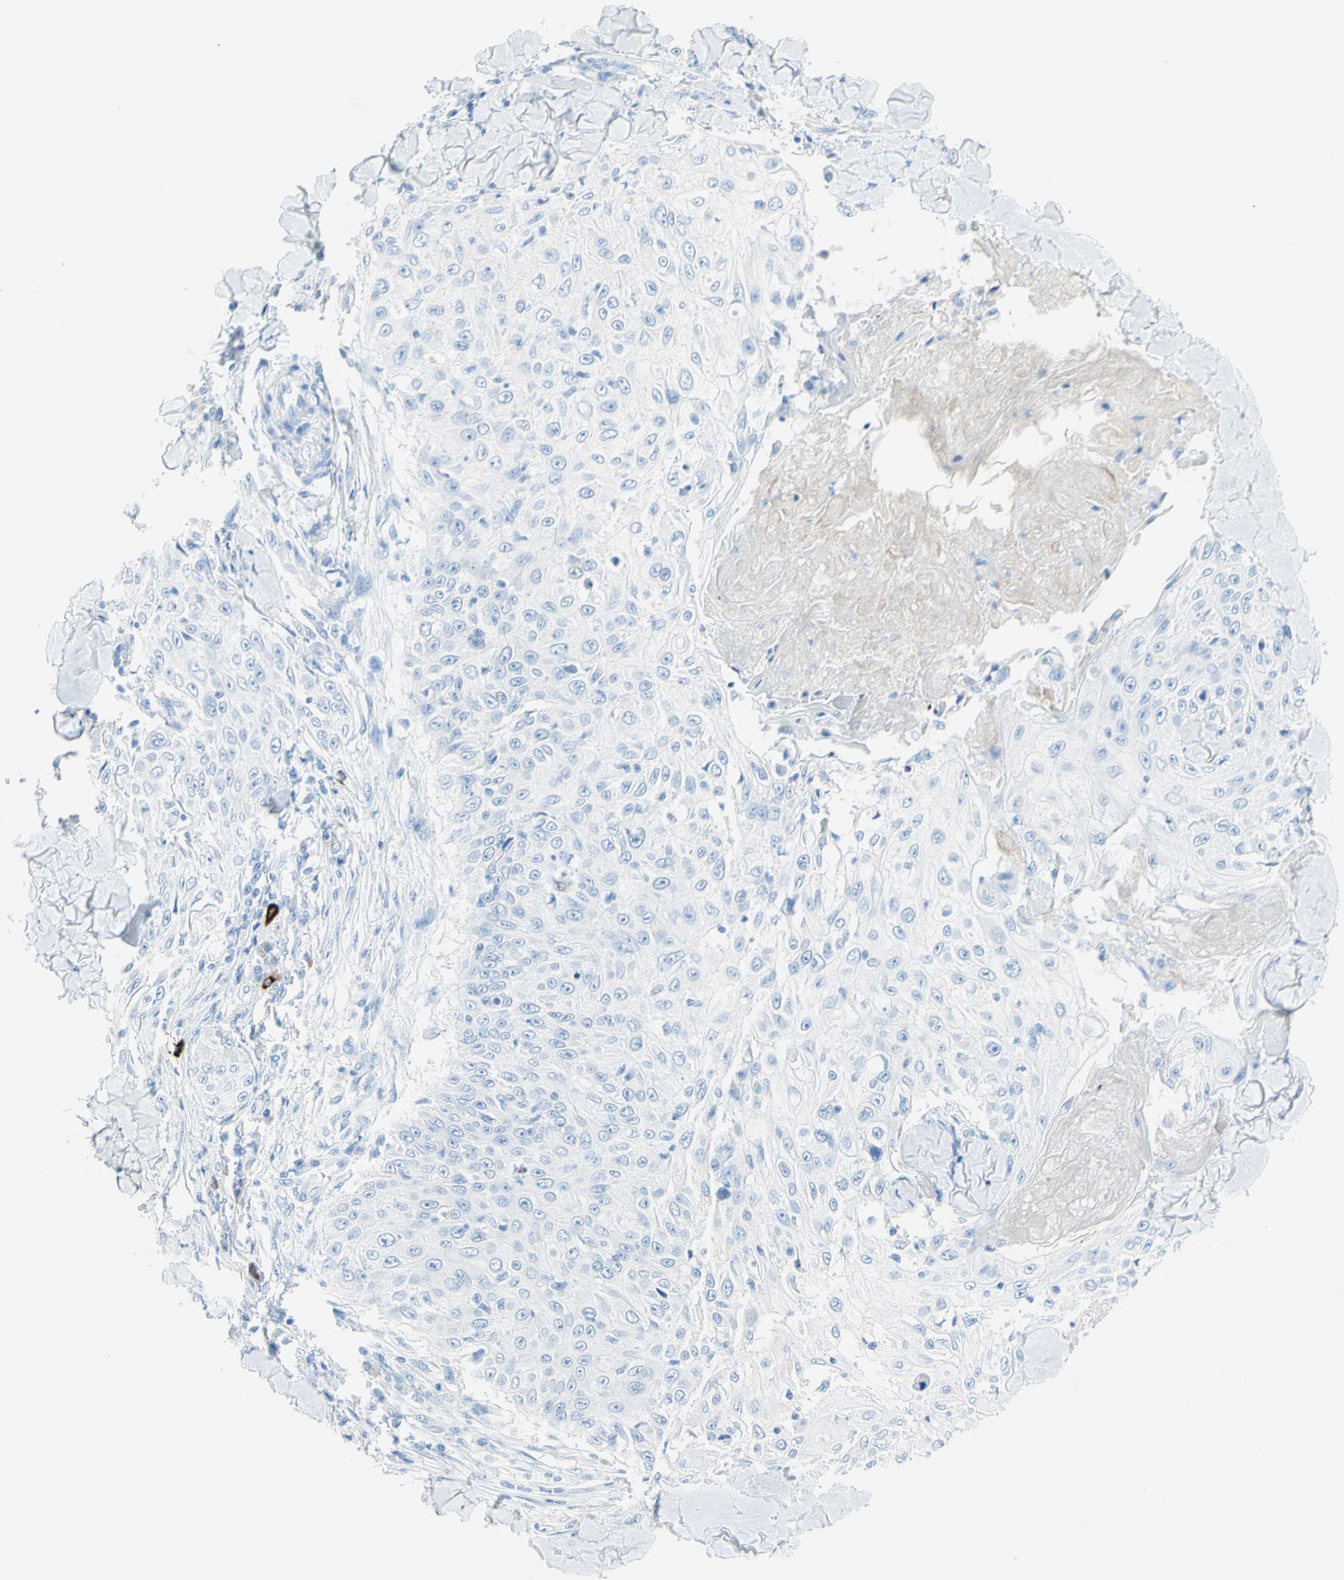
{"staining": {"intensity": "negative", "quantity": "none", "location": "none"}, "tissue": "skin cancer", "cell_type": "Tumor cells", "image_type": "cancer", "snomed": [{"axis": "morphology", "description": "Squamous cell carcinoma, NOS"}, {"axis": "topography", "description": "Skin"}], "caption": "Immunohistochemistry (IHC) of human squamous cell carcinoma (skin) exhibits no expression in tumor cells.", "gene": "IL6ST", "patient": {"sex": "male", "age": 86}}